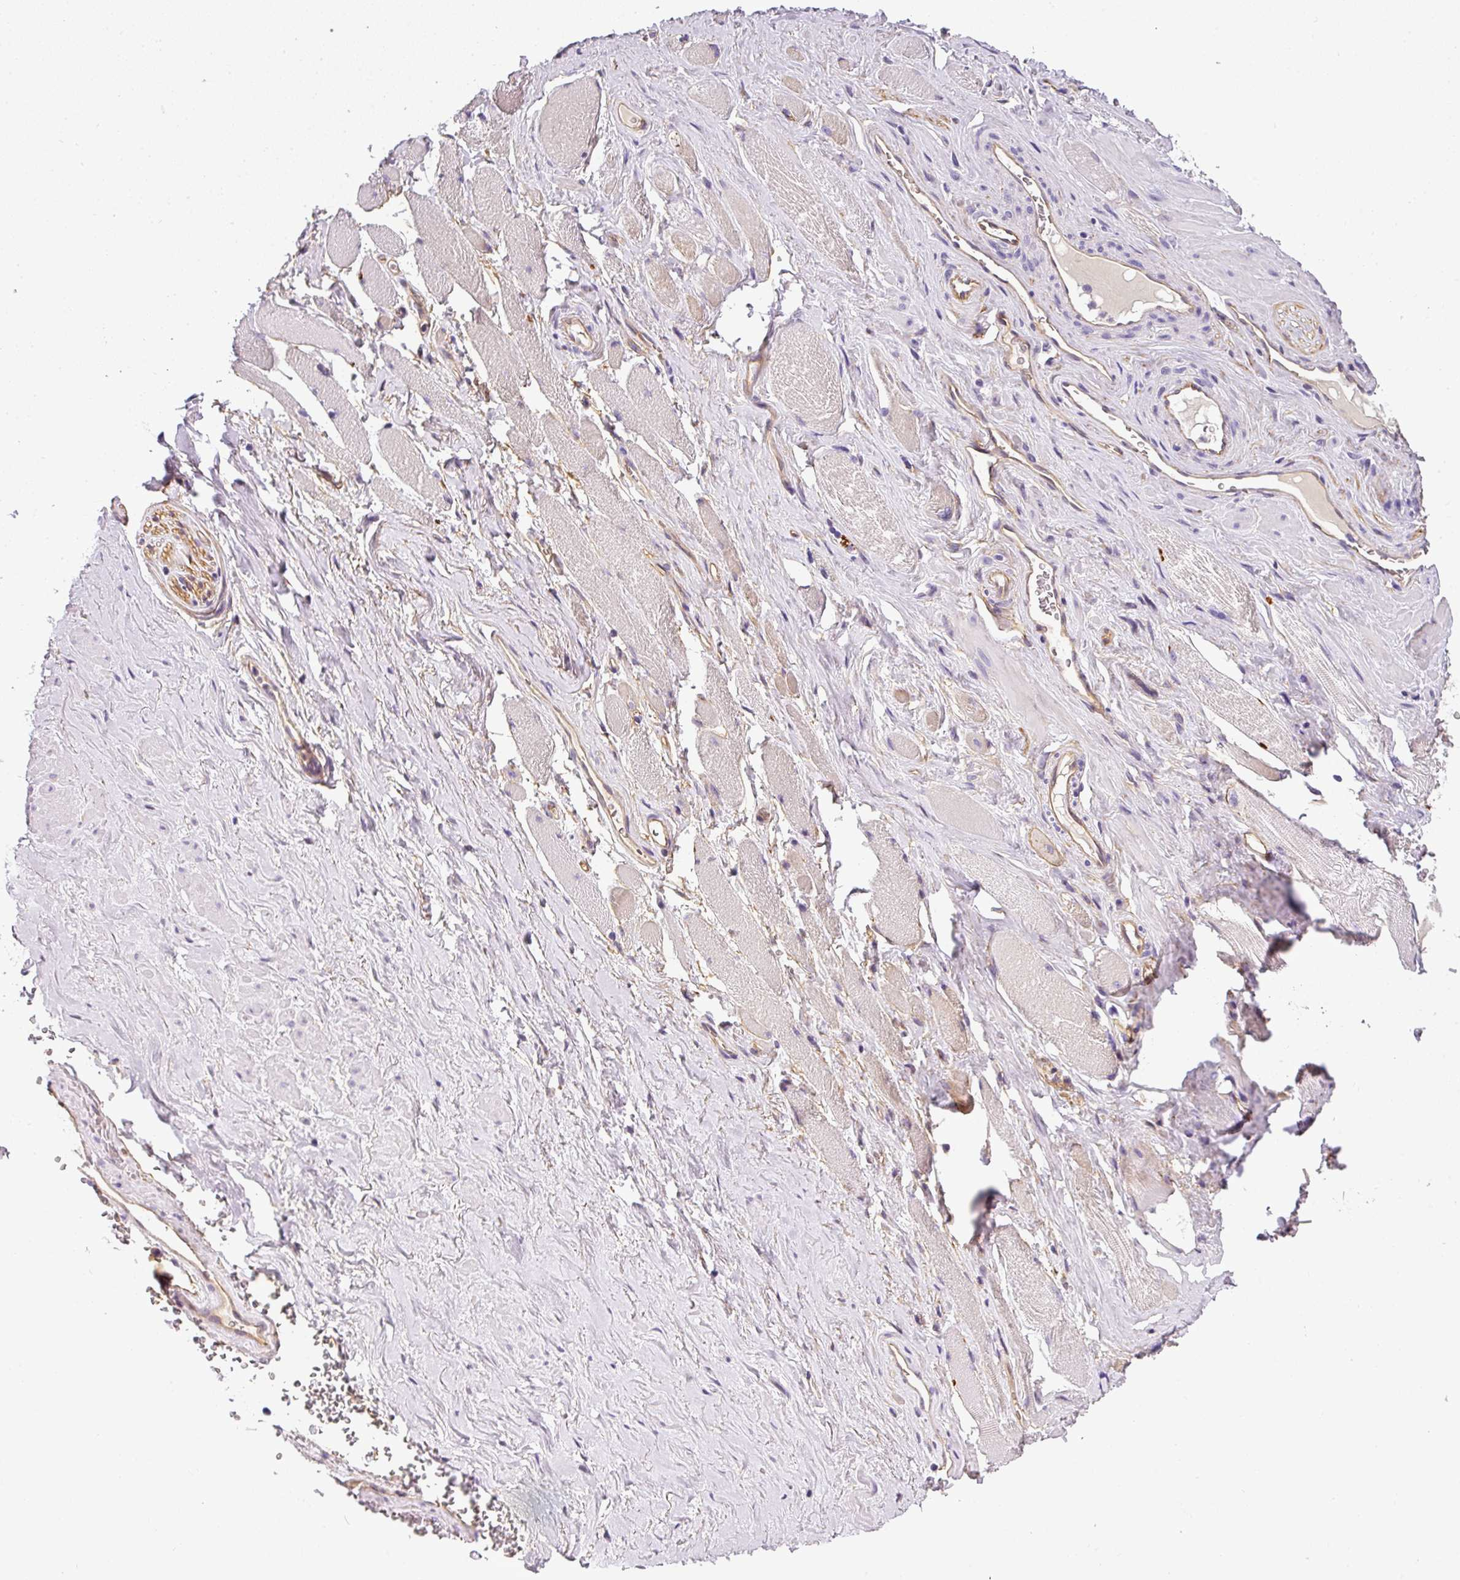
{"staining": {"intensity": "negative", "quantity": "none", "location": "none"}, "tissue": "adipose tissue", "cell_type": "Adipocytes", "image_type": "normal", "snomed": [{"axis": "morphology", "description": "Normal tissue, NOS"}, {"axis": "topography", "description": "Prostate"}, {"axis": "topography", "description": "Peripheral nerve tissue"}], "caption": "Immunohistochemistry (IHC) photomicrograph of normal adipose tissue: adipose tissue stained with DAB (3,3'-diaminobenzidine) shows no significant protein staining in adipocytes. (DAB immunohistochemistry (IHC) with hematoxylin counter stain).", "gene": "OR11H4", "patient": {"sex": "male", "age": 61}}